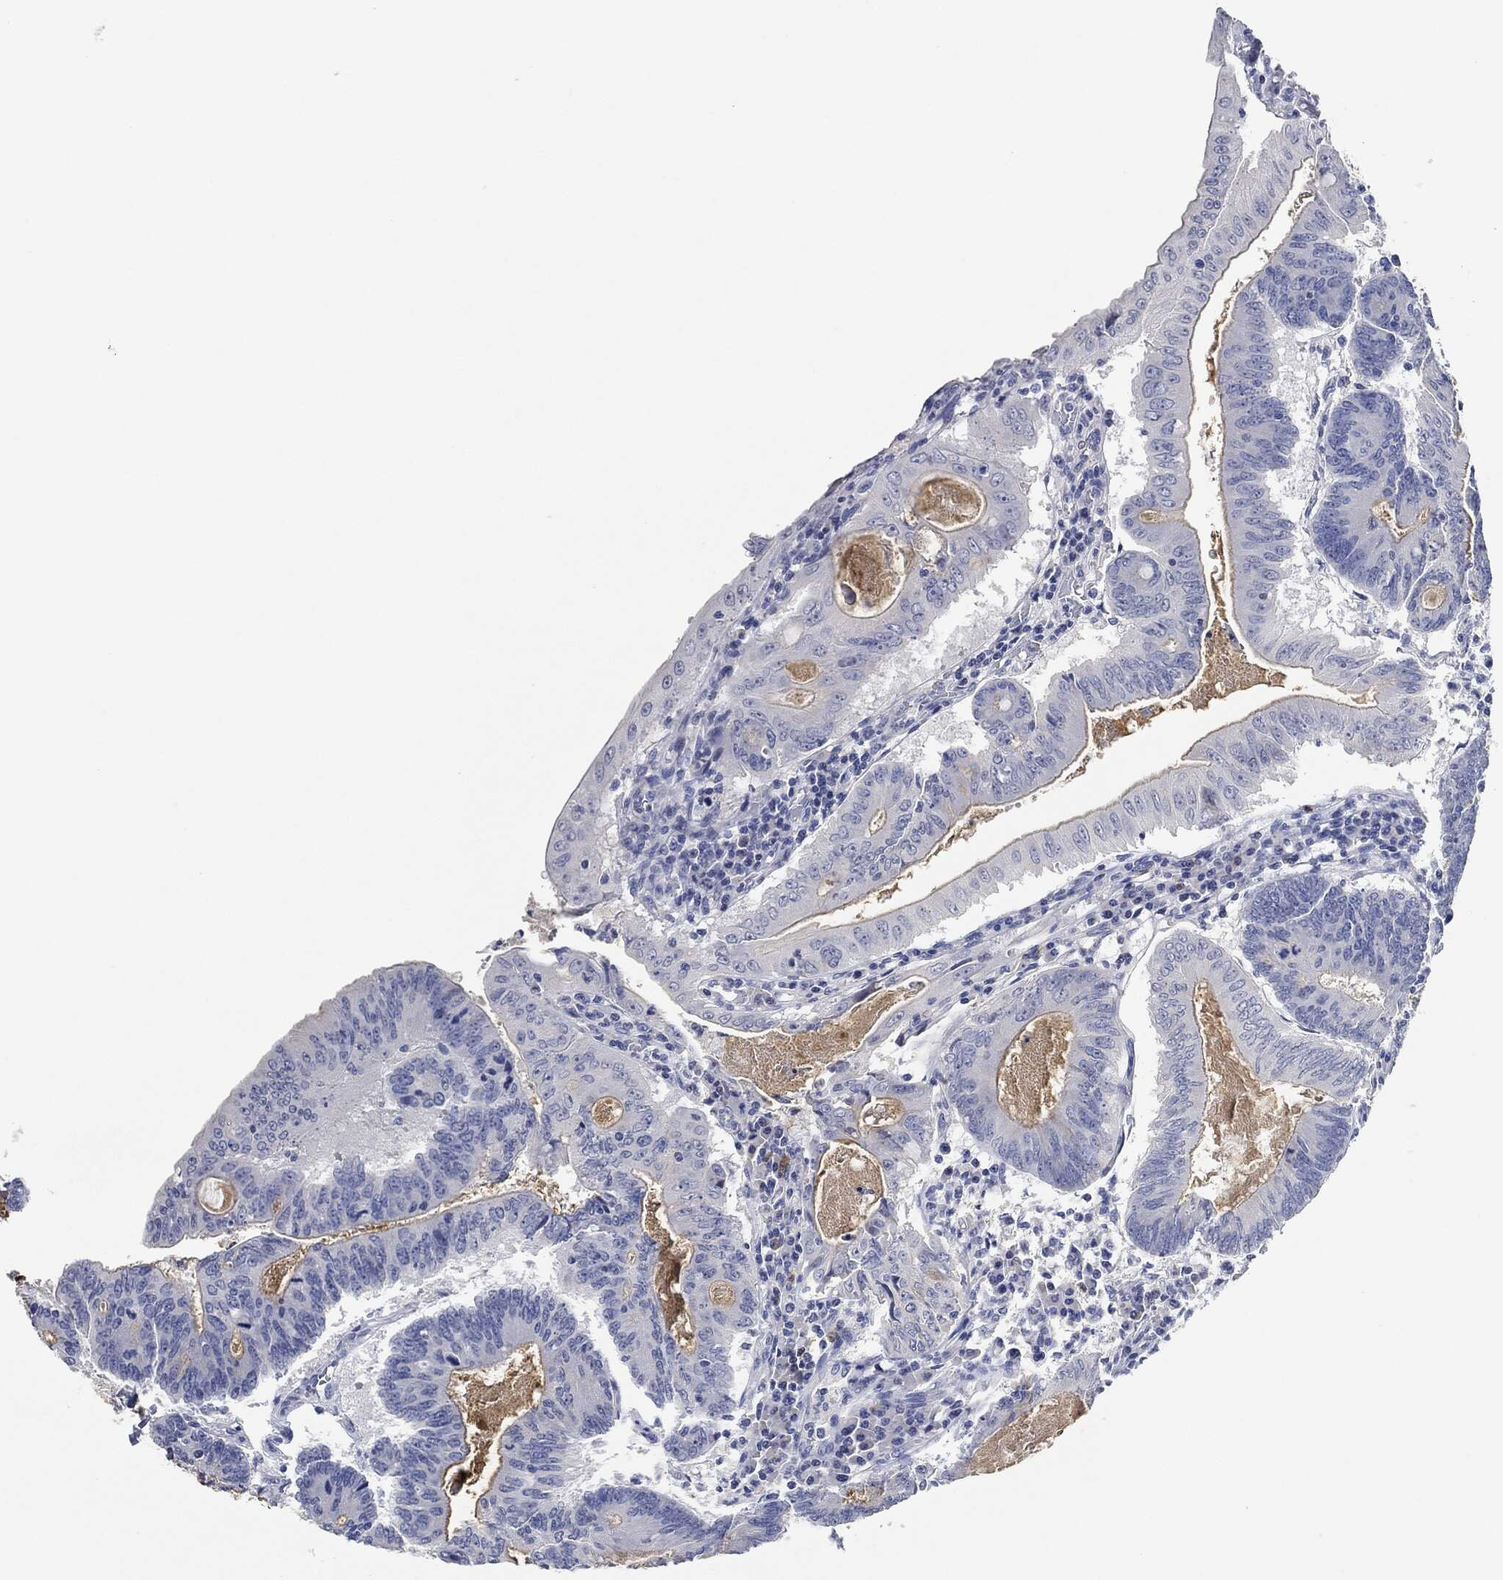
{"staining": {"intensity": "negative", "quantity": "none", "location": "none"}, "tissue": "colorectal cancer", "cell_type": "Tumor cells", "image_type": "cancer", "snomed": [{"axis": "morphology", "description": "Adenocarcinoma, NOS"}, {"axis": "topography", "description": "Colon"}], "caption": "A photomicrograph of human colorectal cancer (adenocarcinoma) is negative for staining in tumor cells.", "gene": "NTRK1", "patient": {"sex": "female", "age": 70}}